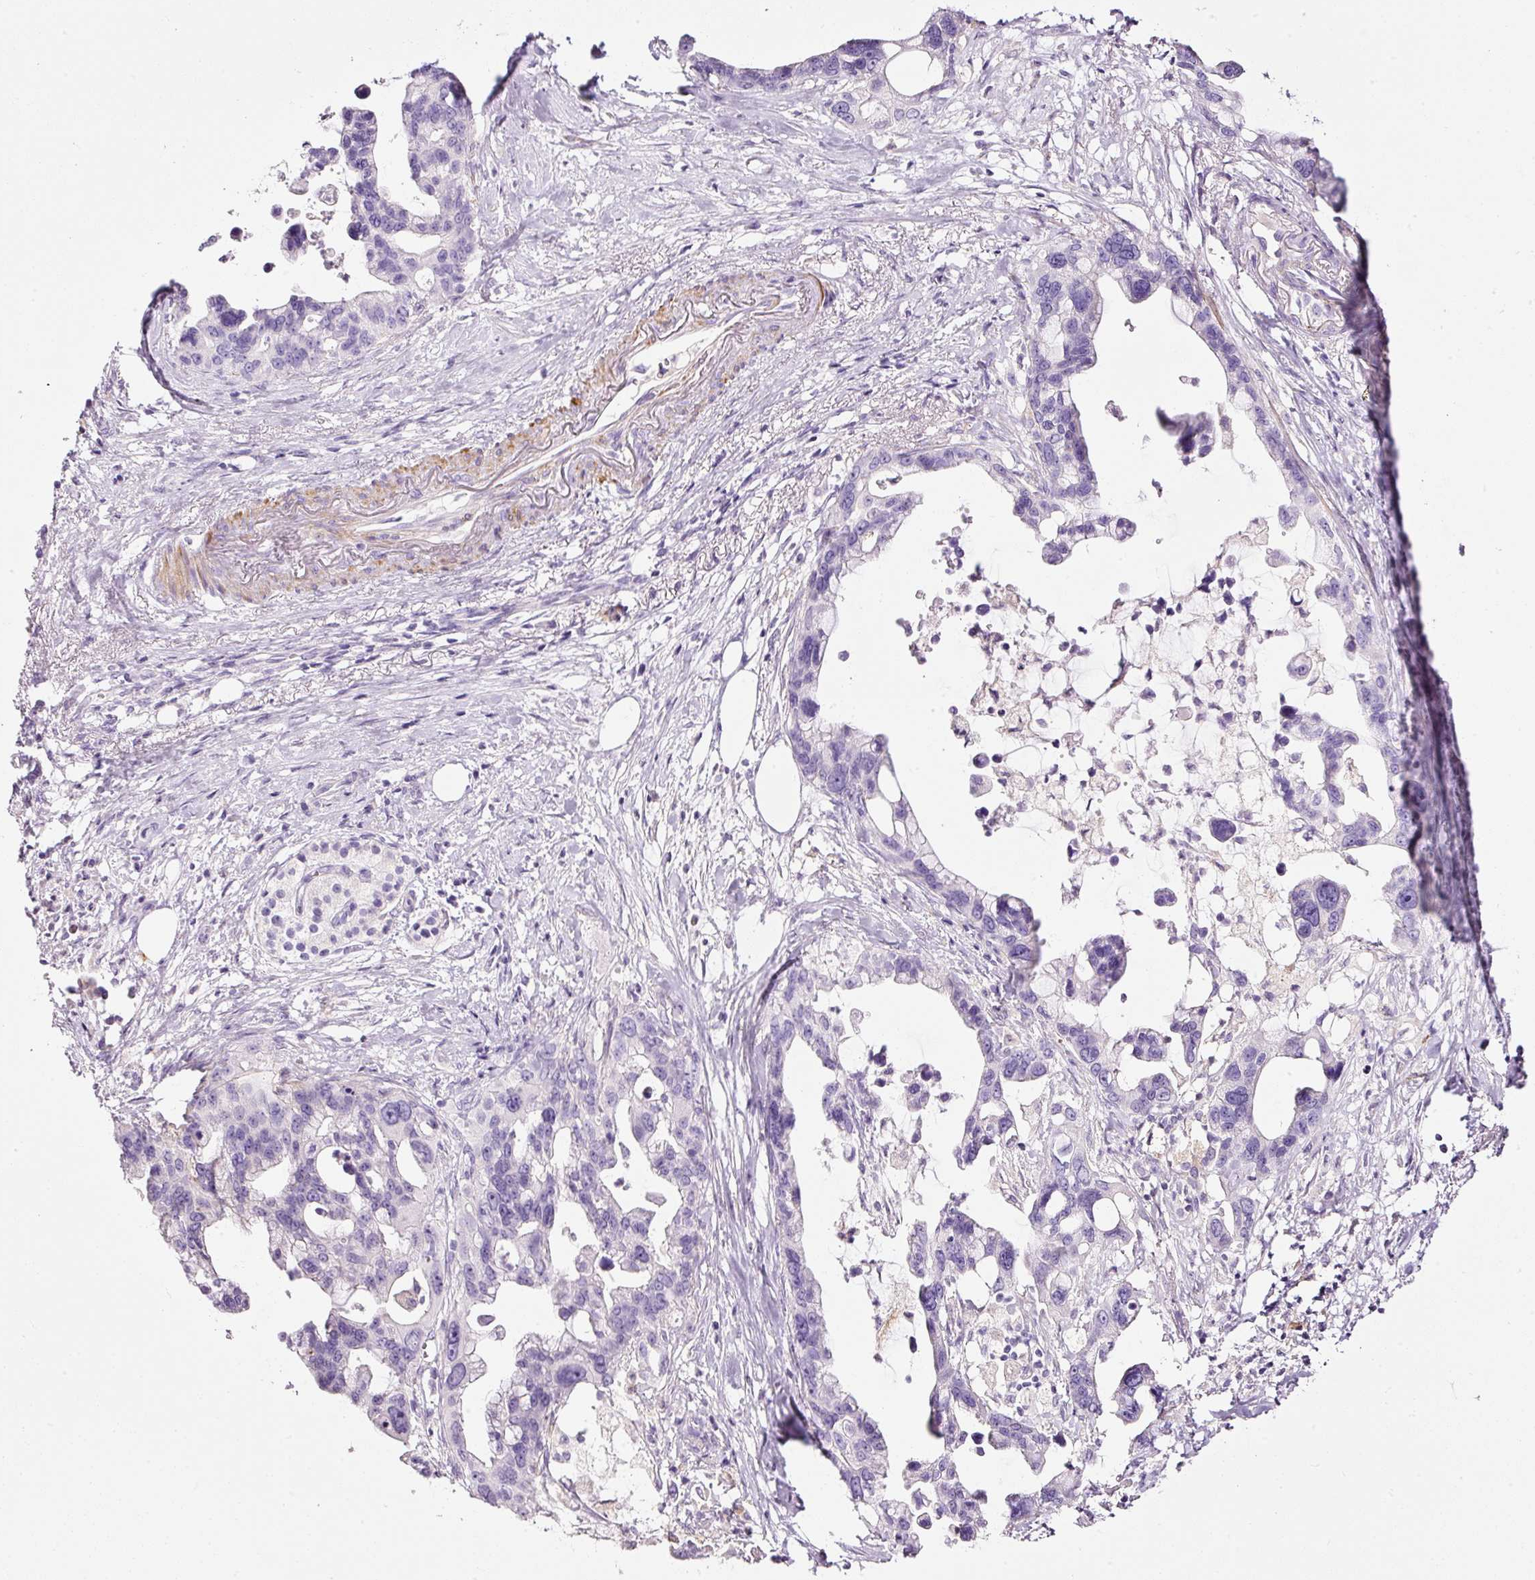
{"staining": {"intensity": "negative", "quantity": "none", "location": "none"}, "tissue": "pancreatic cancer", "cell_type": "Tumor cells", "image_type": "cancer", "snomed": [{"axis": "morphology", "description": "Adenocarcinoma, NOS"}, {"axis": "topography", "description": "Pancreas"}], "caption": "High power microscopy micrograph of an immunohistochemistry (IHC) image of pancreatic cancer (adenocarcinoma), revealing no significant staining in tumor cells. (IHC, brightfield microscopy, high magnification).", "gene": "CYB561A3", "patient": {"sex": "female", "age": 83}}